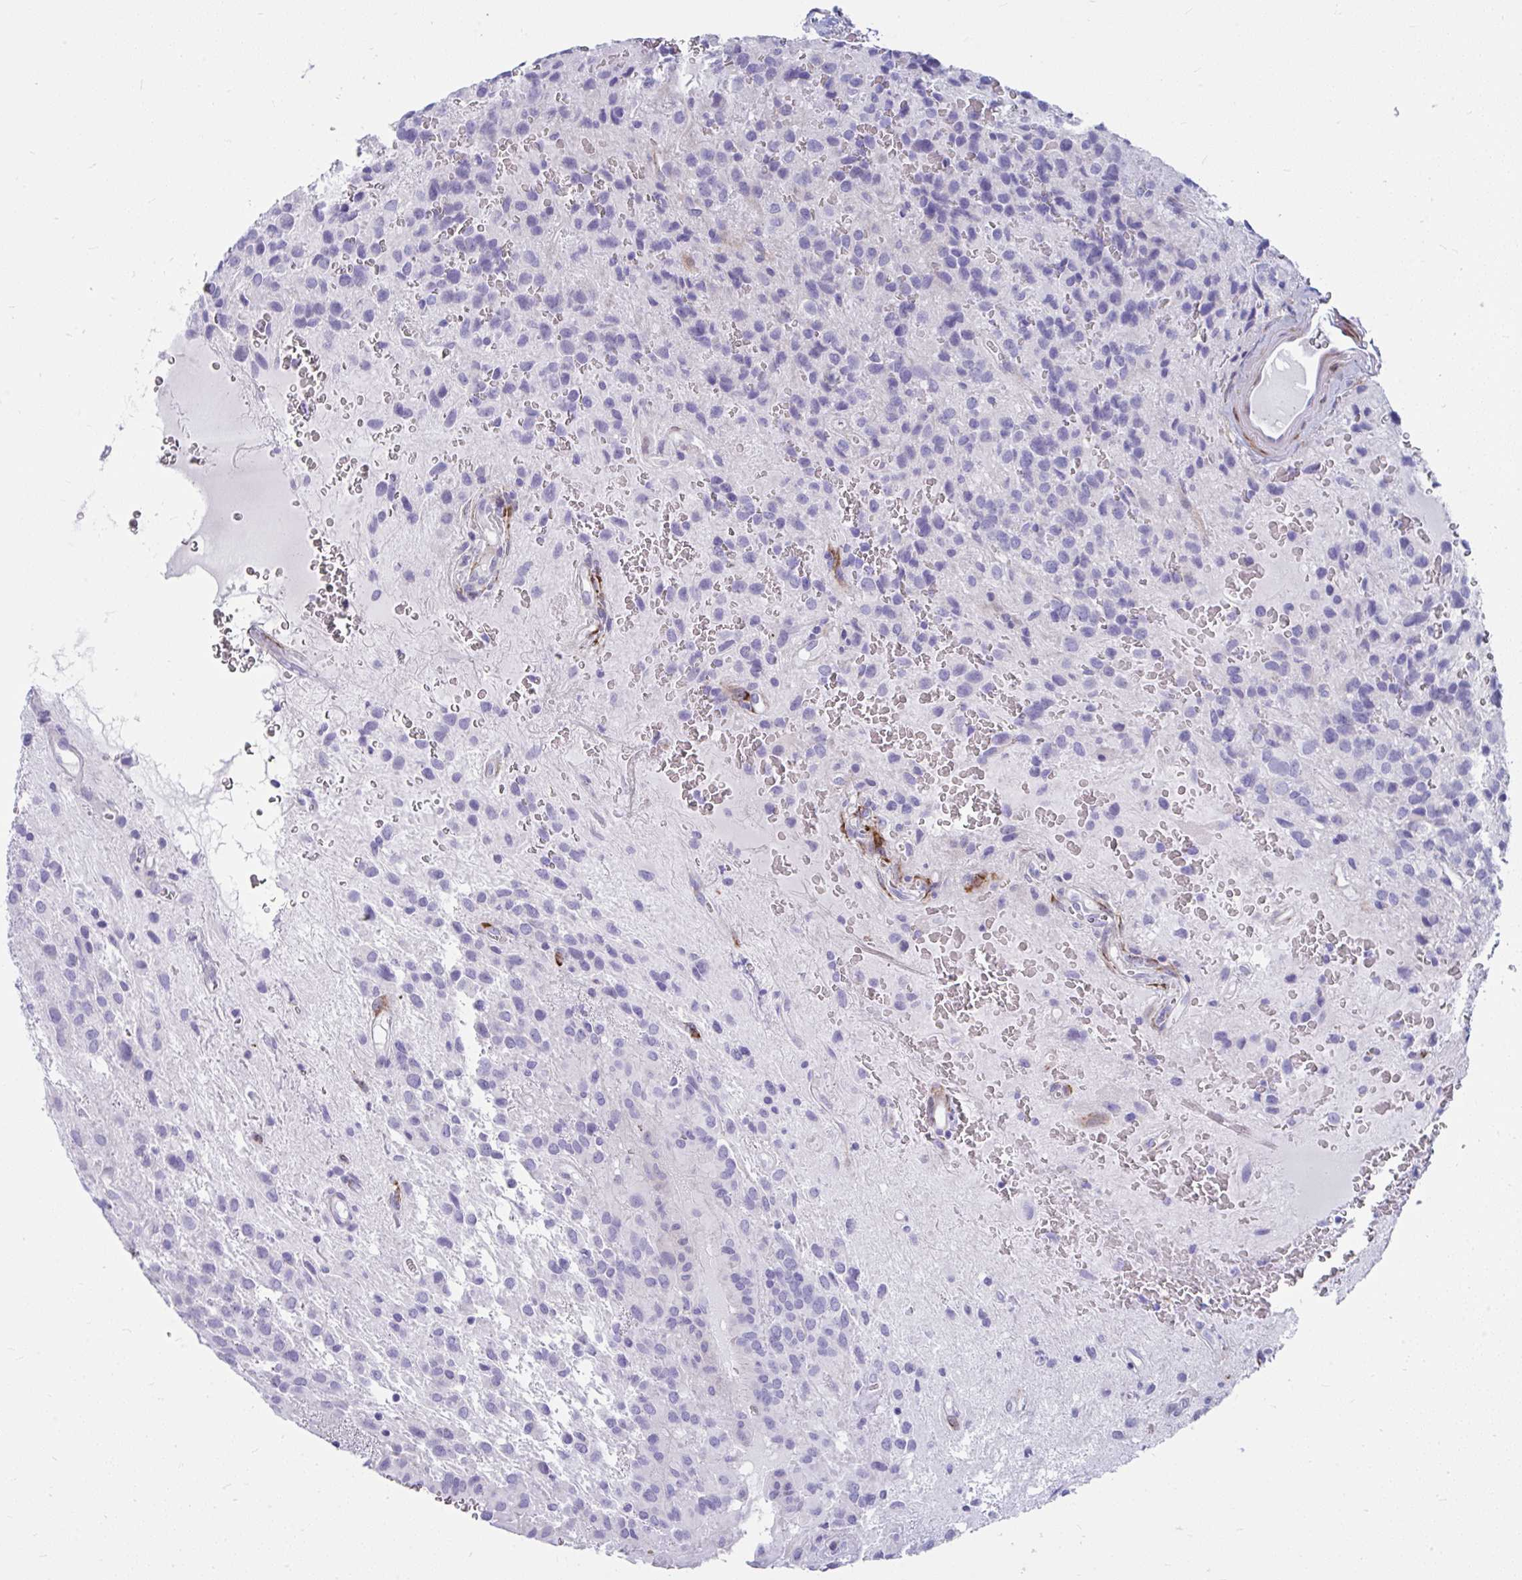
{"staining": {"intensity": "negative", "quantity": "none", "location": "none"}, "tissue": "glioma", "cell_type": "Tumor cells", "image_type": "cancer", "snomed": [{"axis": "morphology", "description": "Glioma, malignant, Low grade"}, {"axis": "topography", "description": "Brain"}], "caption": "DAB immunohistochemical staining of human low-grade glioma (malignant) displays no significant expression in tumor cells.", "gene": "GRXCR2", "patient": {"sex": "male", "age": 56}}